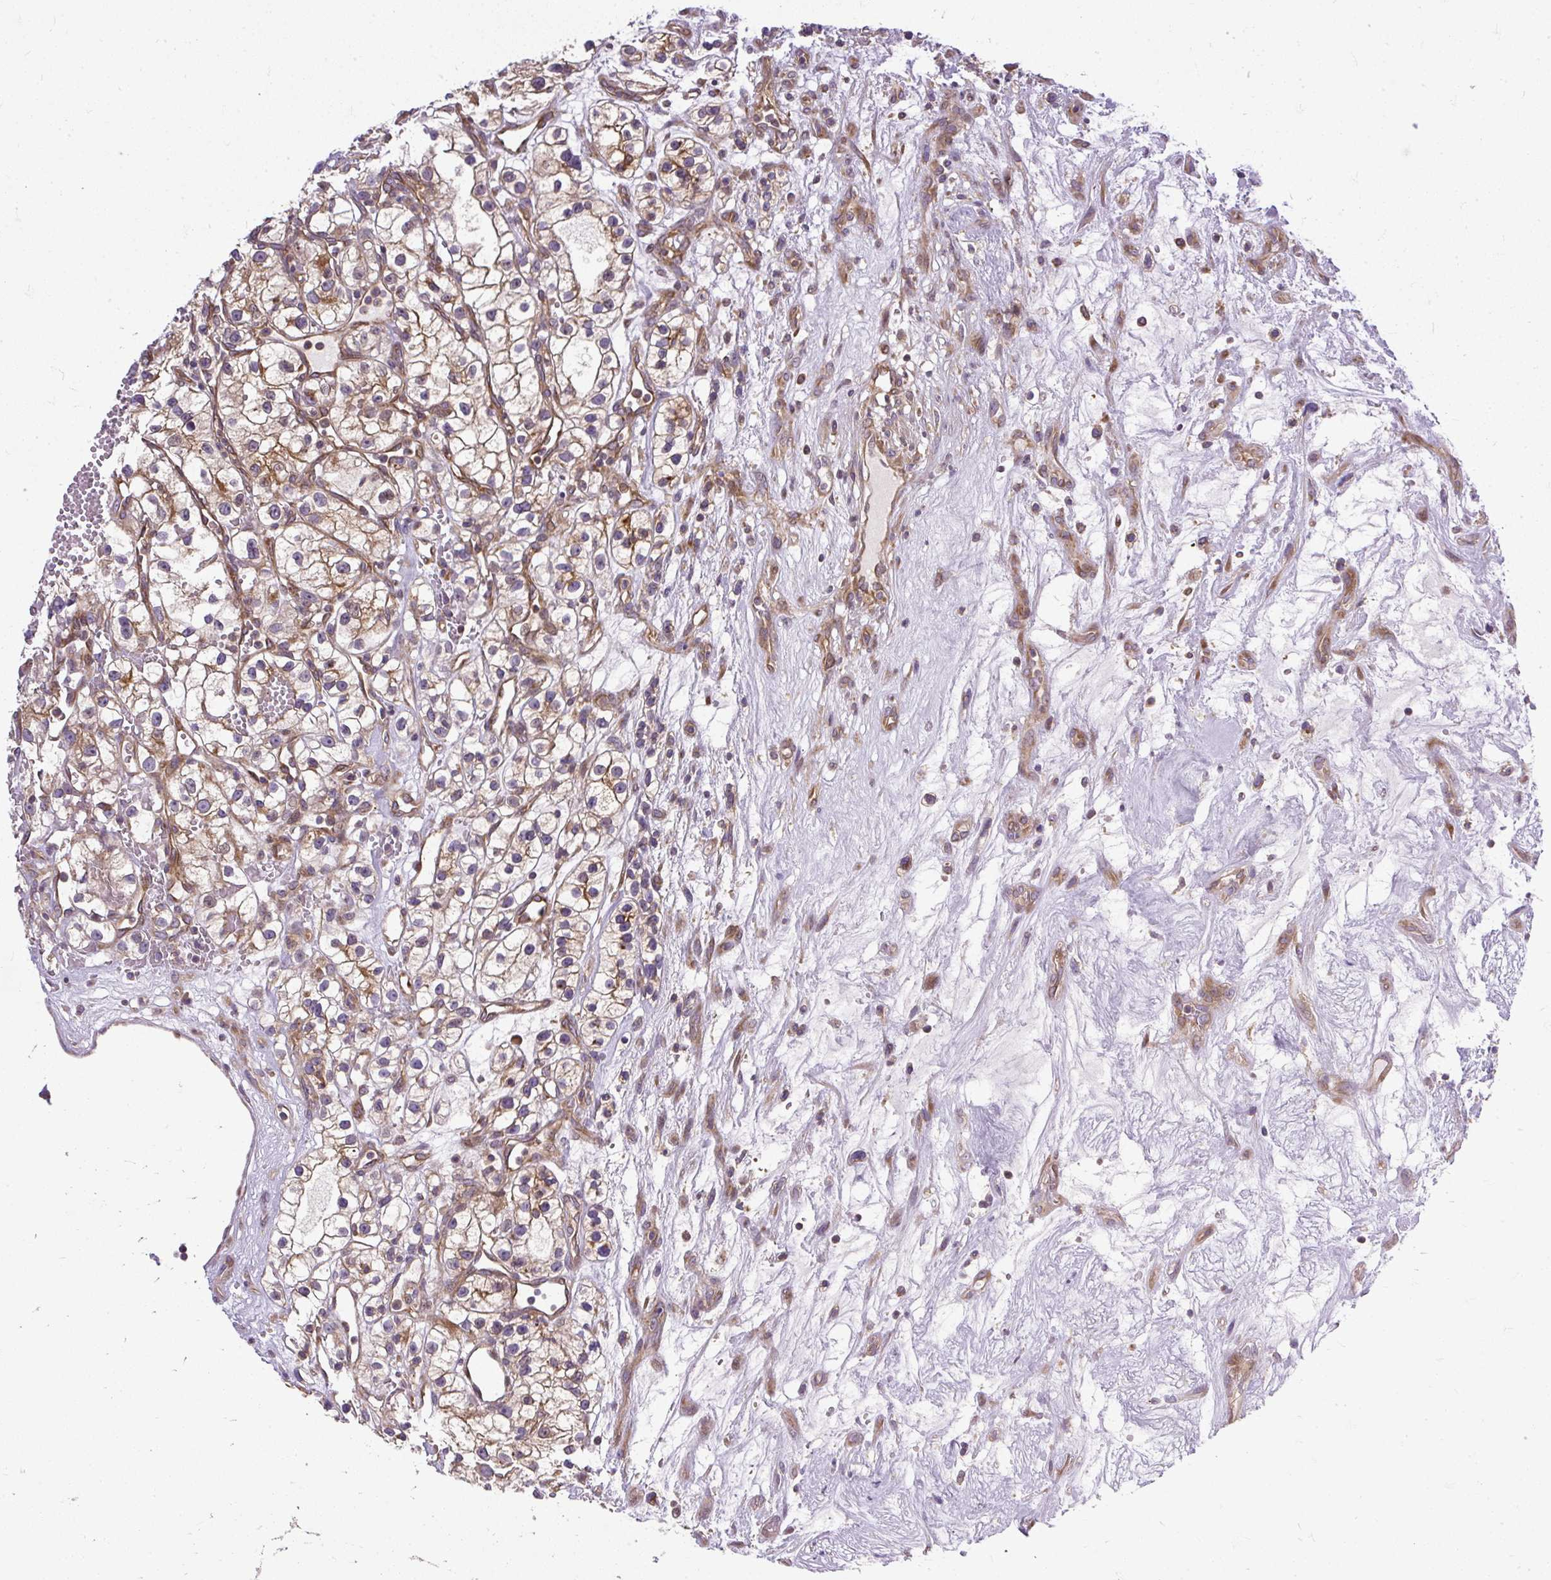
{"staining": {"intensity": "moderate", "quantity": "<25%", "location": "cytoplasmic/membranous"}, "tissue": "renal cancer", "cell_type": "Tumor cells", "image_type": "cancer", "snomed": [{"axis": "morphology", "description": "Adenocarcinoma, NOS"}, {"axis": "topography", "description": "Kidney"}], "caption": "Brown immunohistochemical staining in adenocarcinoma (renal) reveals moderate cytoplasmic/membranous staining in approximately <25% of tumor cells.", "gene": "TRIM17", "patient": {"sex": "female", "age": 57}}